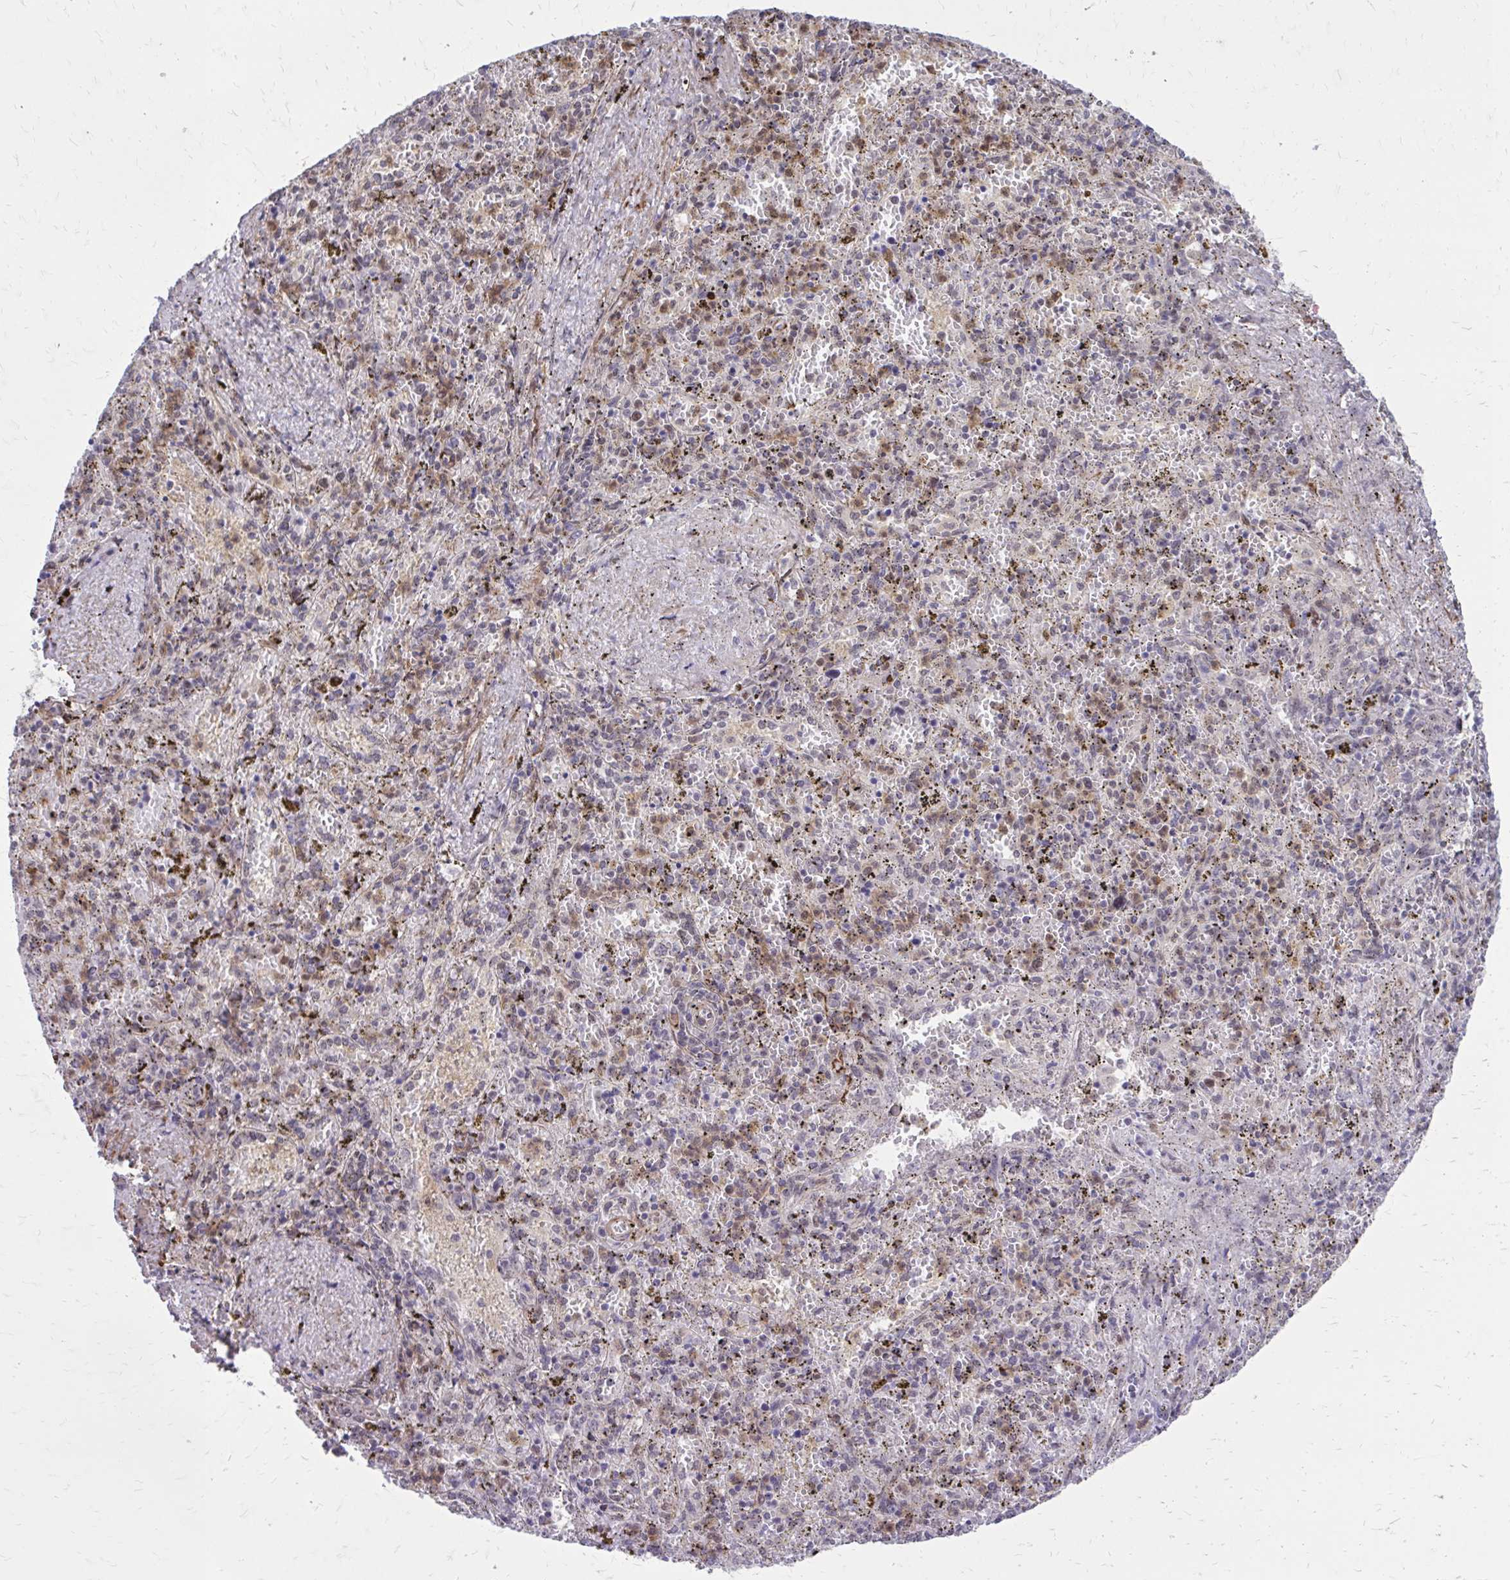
{"staining": {"intensity": "moderate", "quantity": "<25%", "location": "nuclear"}, "tissue": "spleen", "cell_type": "Cells in red pulp", "image_type": "normal", "snomed": [{"axis": "morphology", "description": "Normal tissue, NOS"}, {"axis": "topography", "description": "Spleen"}], "caption": "Immunohistochemistry (DAB (3,3'-diaminobenzidine)) staining of normal spleen exhibits moderate nuclear protein positivity in about <25% of cells in red pulp.", "gene": "ANKRD30B", "patient": {"sex": "female", "age": 50}}